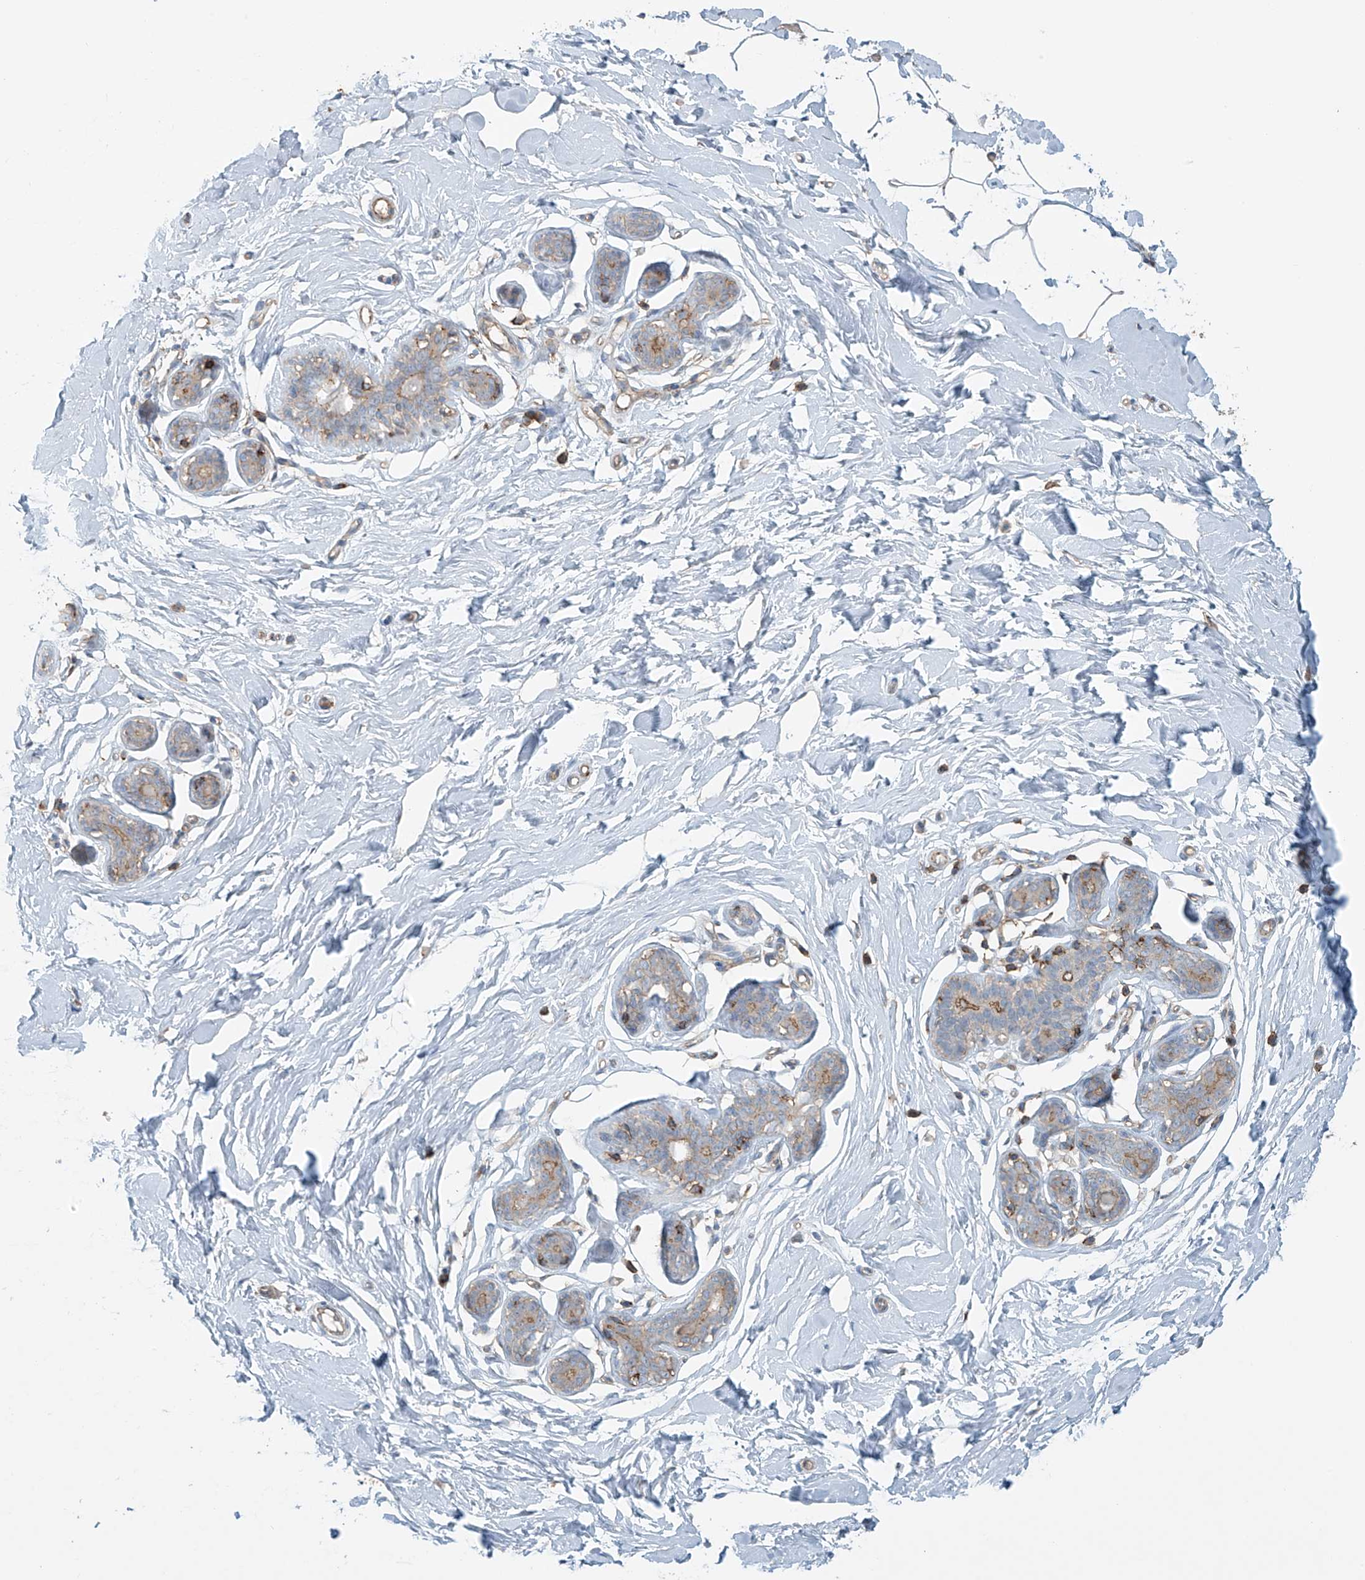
{"staining": {"intensity": "negative", "quantity": "none", "location": "none"}, "tissue": "adipose tissue", "cell_type": "Adipocytes", "image_type": "normal", "snomed": [{"axis": "morphology", "description": "Normal tissue, NOS"}, {"axis": "topography", "description": "Breast"}], "caption": "Adipocytes are negative for brown protein staining in benign adipose tissue. Nuclei are stained in blue.", "gene": "SLC9A2", "patient": {"sex": "female", "age": 23}}